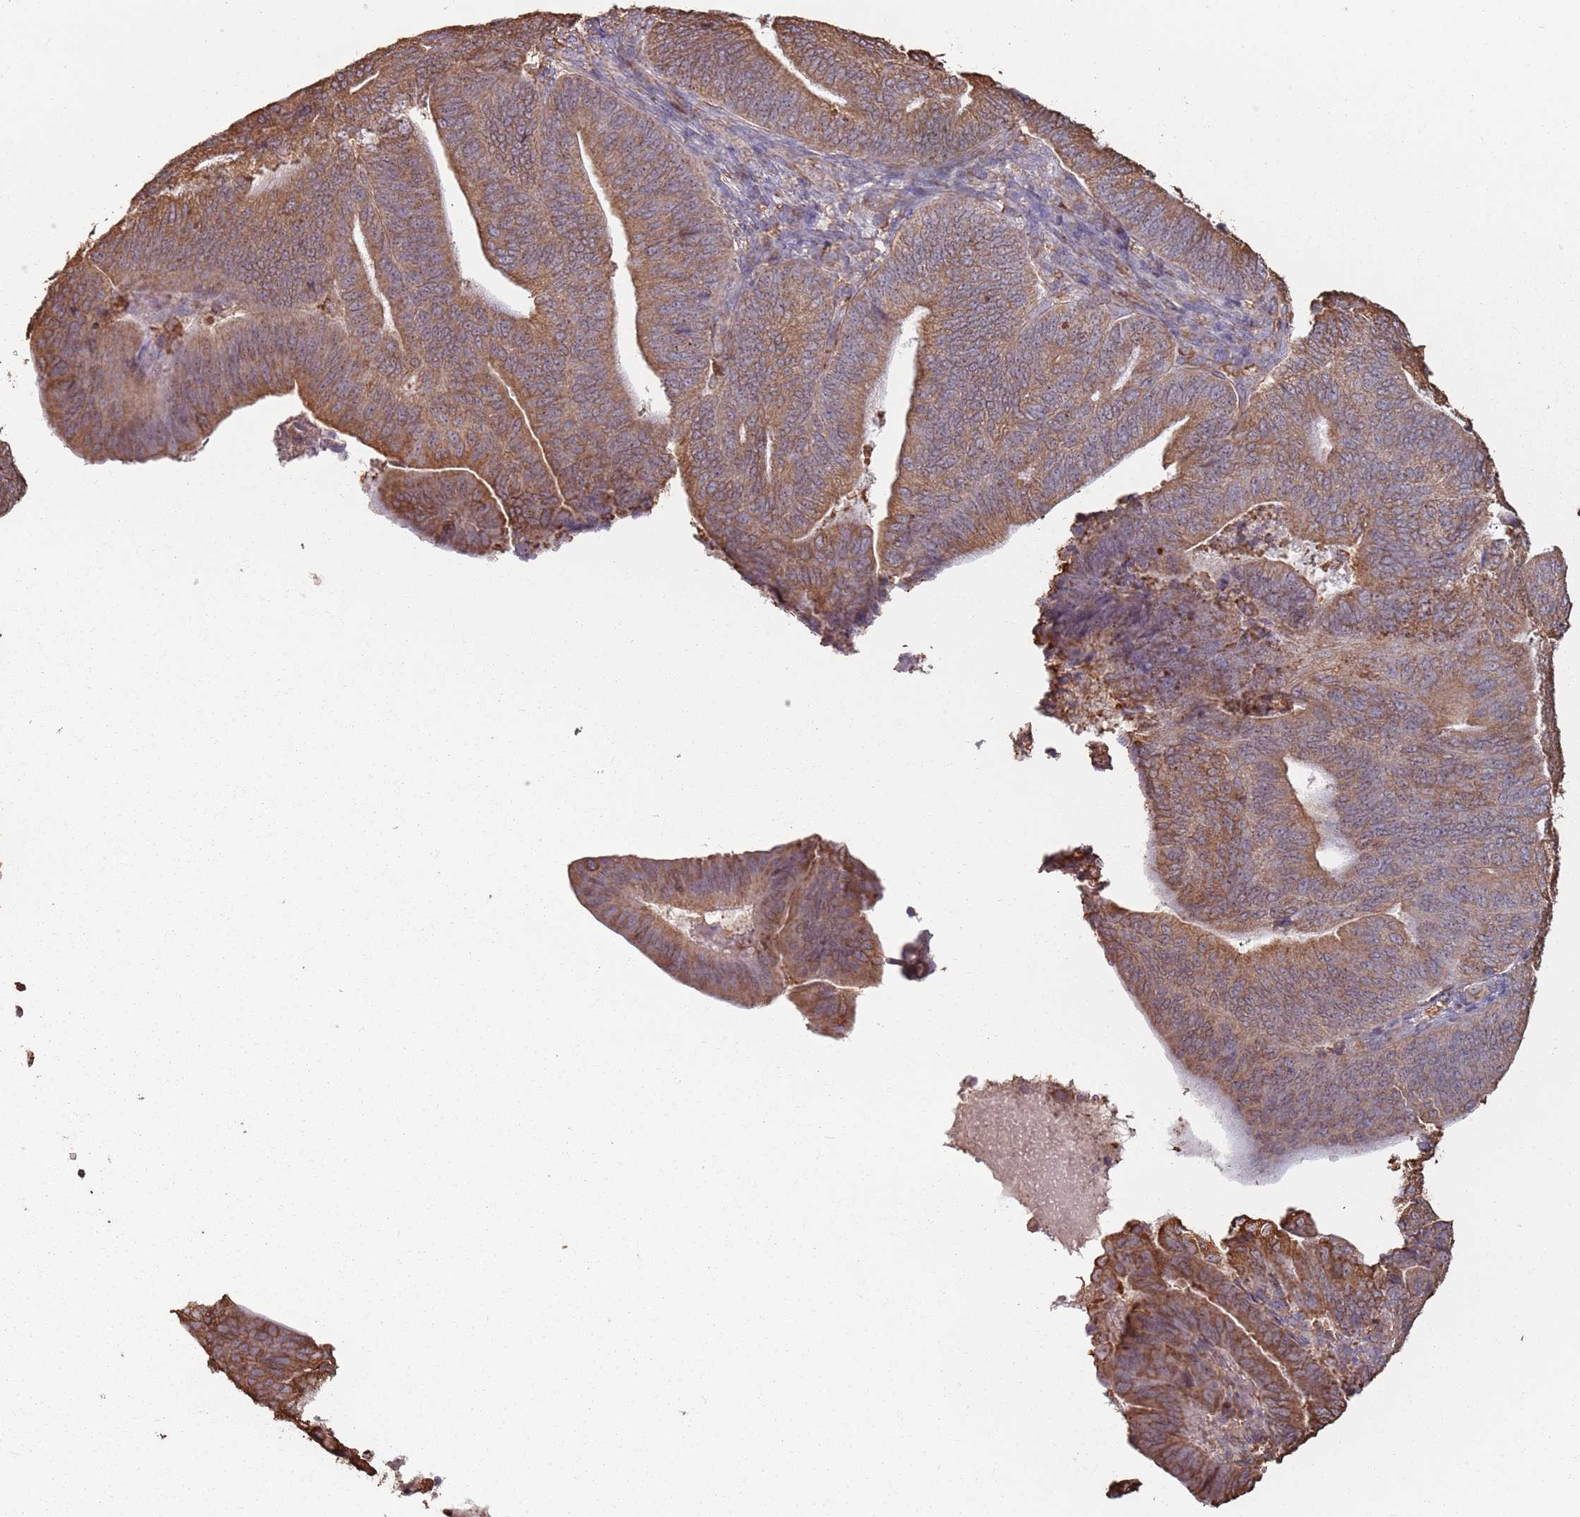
{"staining": {"intensity": "moderate", "quantity": ">75%", "location": "cytoplasmic/membranous"}, "tissue": "endometrial cancer", "cell_type": "Tumor cells", "image_type": "cancer", "snomed": [{"axis": "morphology", "description": "Adenocarcinoma, NOS"}, {"axis": "topography", "description": "Endometrium"}], "caption": "High-power microscopy captured an immunohistochemistry photomicrograph of adenocarcinoma (endometrial), revealing moderate cytoplasmic/membranous expression in about >75% of tumor cells.", "gene": "ATOSB", "patient": {"sex": "female", "age": 70}}